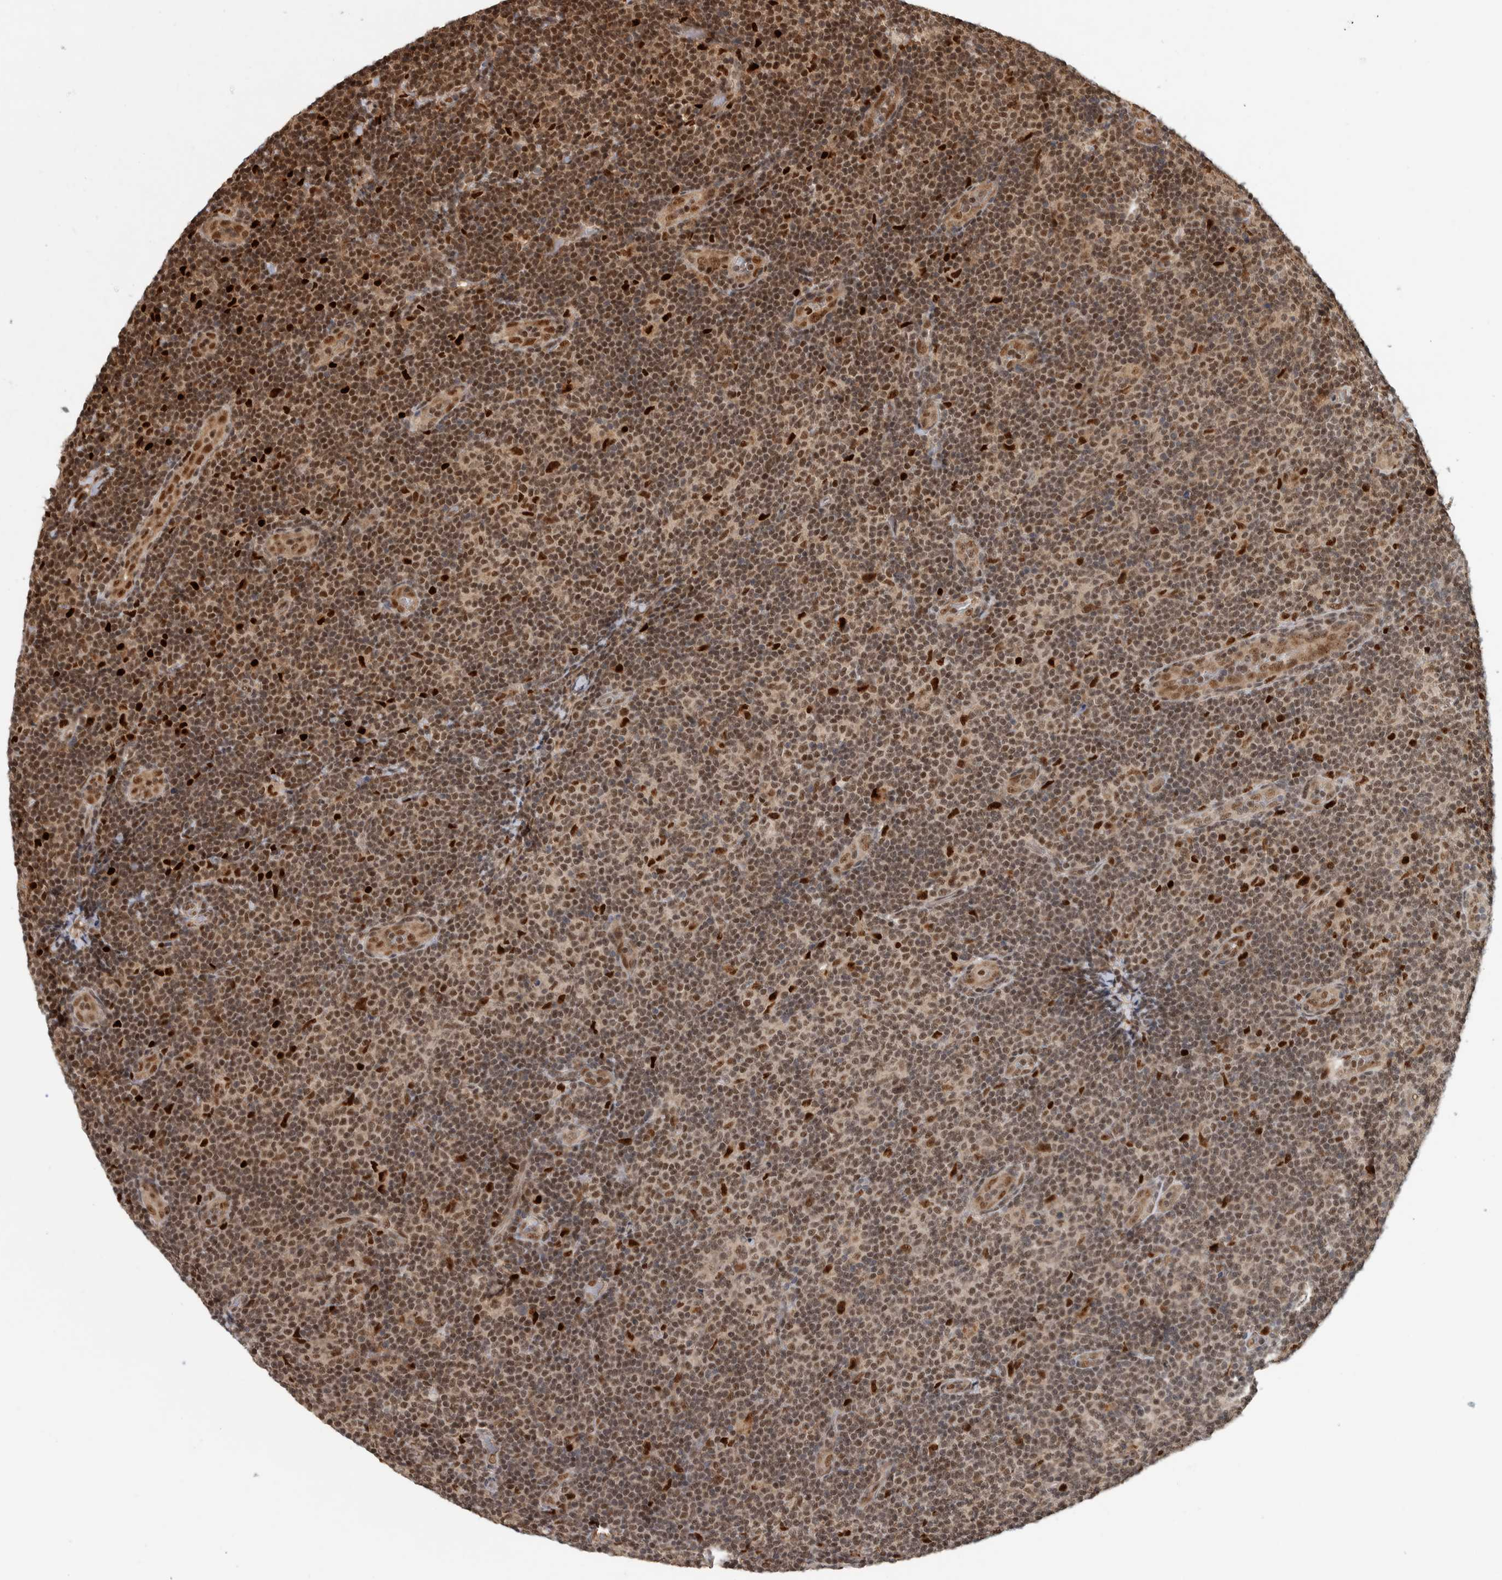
{"staining": {"intensity": "moderate", "quantity": ">75%", "location": "nuclear"}, "tissue": "lymphoma", "cell_type": "Tumor cells", "image_type": "cancer", "snomed": [{"axis": "morphology", "description": "Malignant lymphoma, non-Hodgkin's type, Low grade"}, {"axis": "topography", "description": "Lymph node"}], "caption": "Immunohistochemical staining of low-grade malignant lymphoma, non-Hodgkin's type demonstrates medium levels of moderate nuclear protein staining in about >75% of tumor cells.", "gene": "RPS6KA4", "patient": {"sex": "male", "age": 83}}